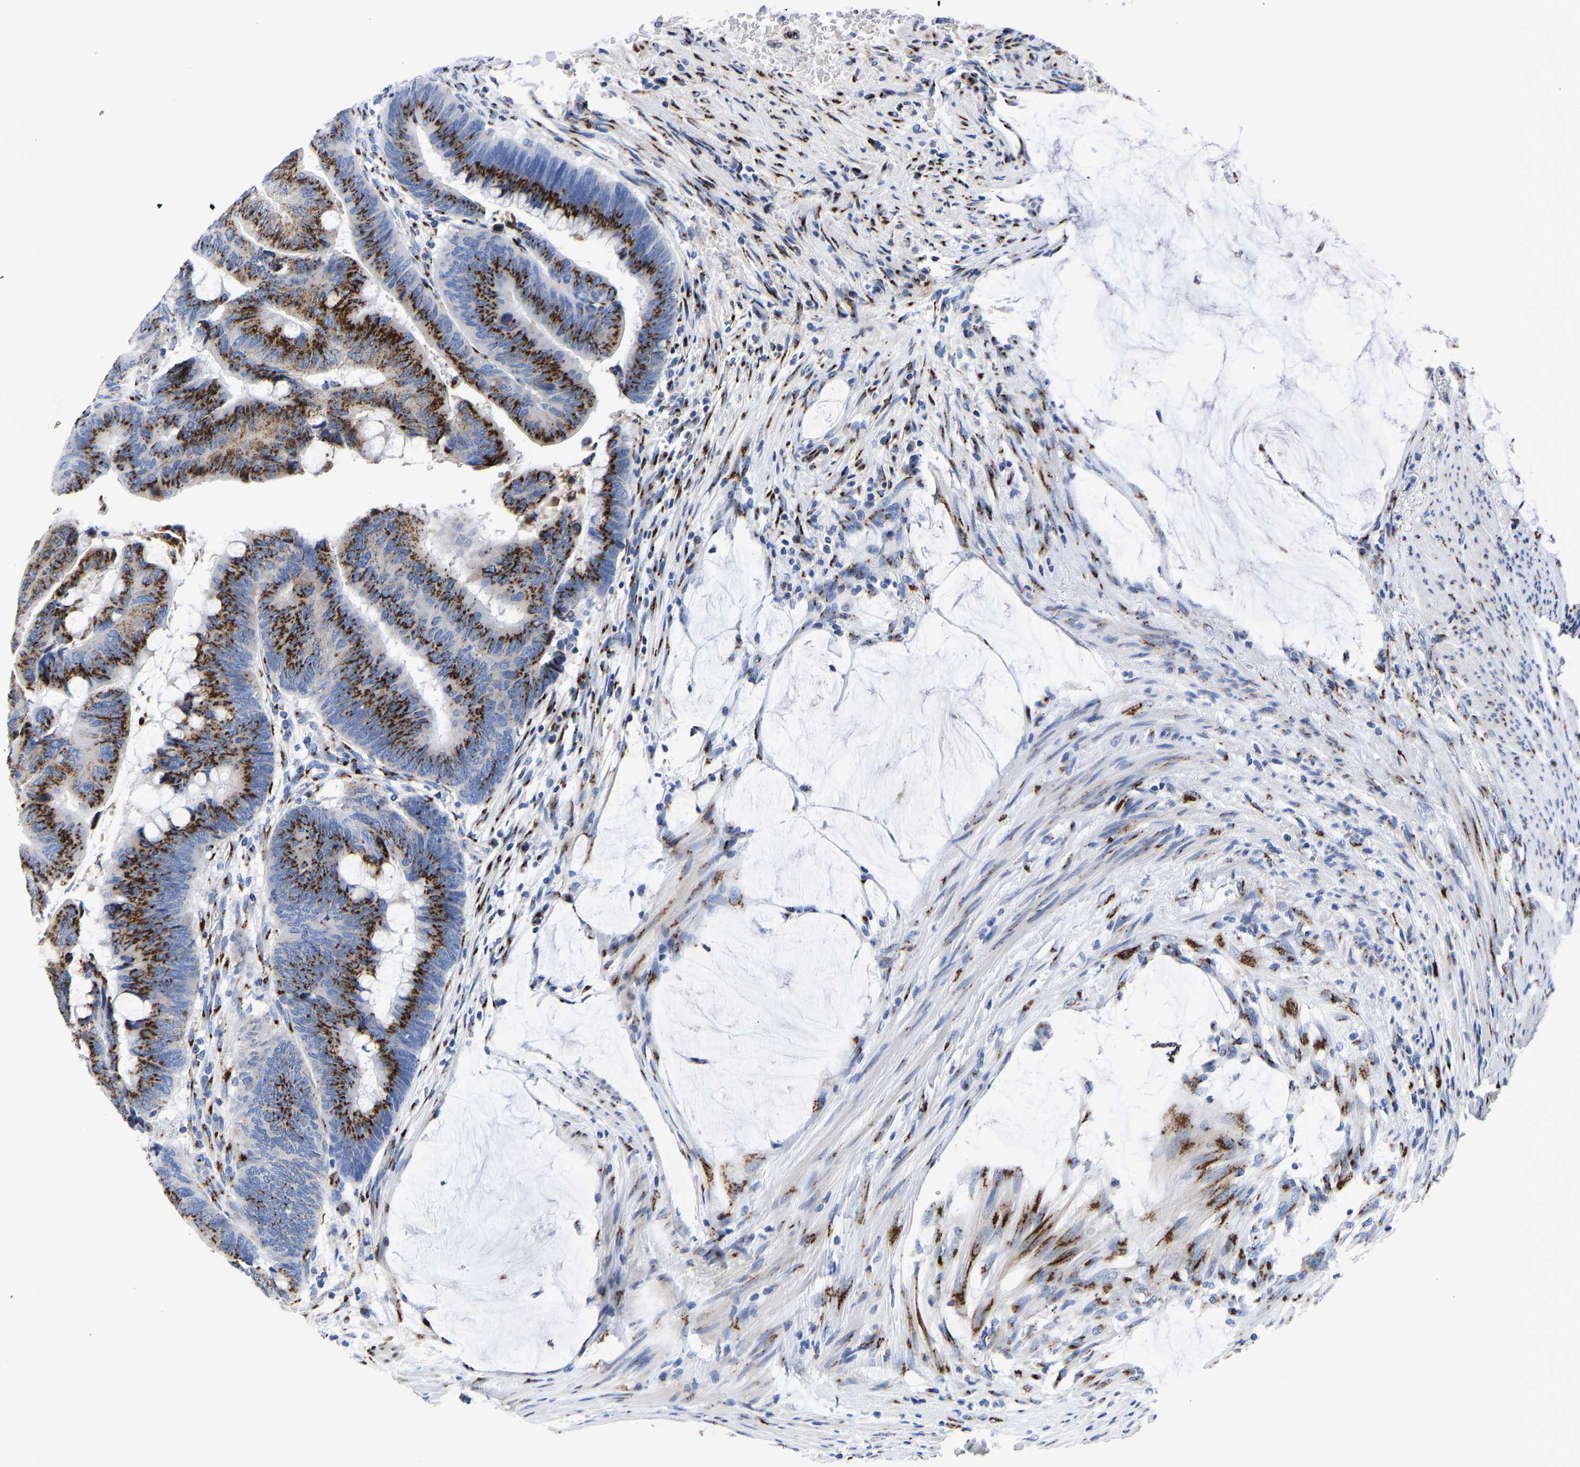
{"staining": {"intensity": "strong", "quantity": ">75%", "location": "cytoplasmic/membranous"}, "tissue": "colorectal cancer", "cell_type": "Tumor cells", "image_type": "cancer", "snomed": [{"axis": "morphology", "description": "Normal tissue, NOS"}, {"axis": "morphology", "description": "Adenocarcinoma, NOS"}, {"axis": "topography", "description": "Rectum"}], "caption": "Tumor cells demonstrate high levels of strong cytoplasmic/membranous positivity in about >75% of cells in human colorectal cancer. (DAB (3,3'-diaminobenzidine) IHC with brightfield microscopy, high magnification).", "gene": "TMEM87A", "patient": {"sex": "male", "age": 92}}